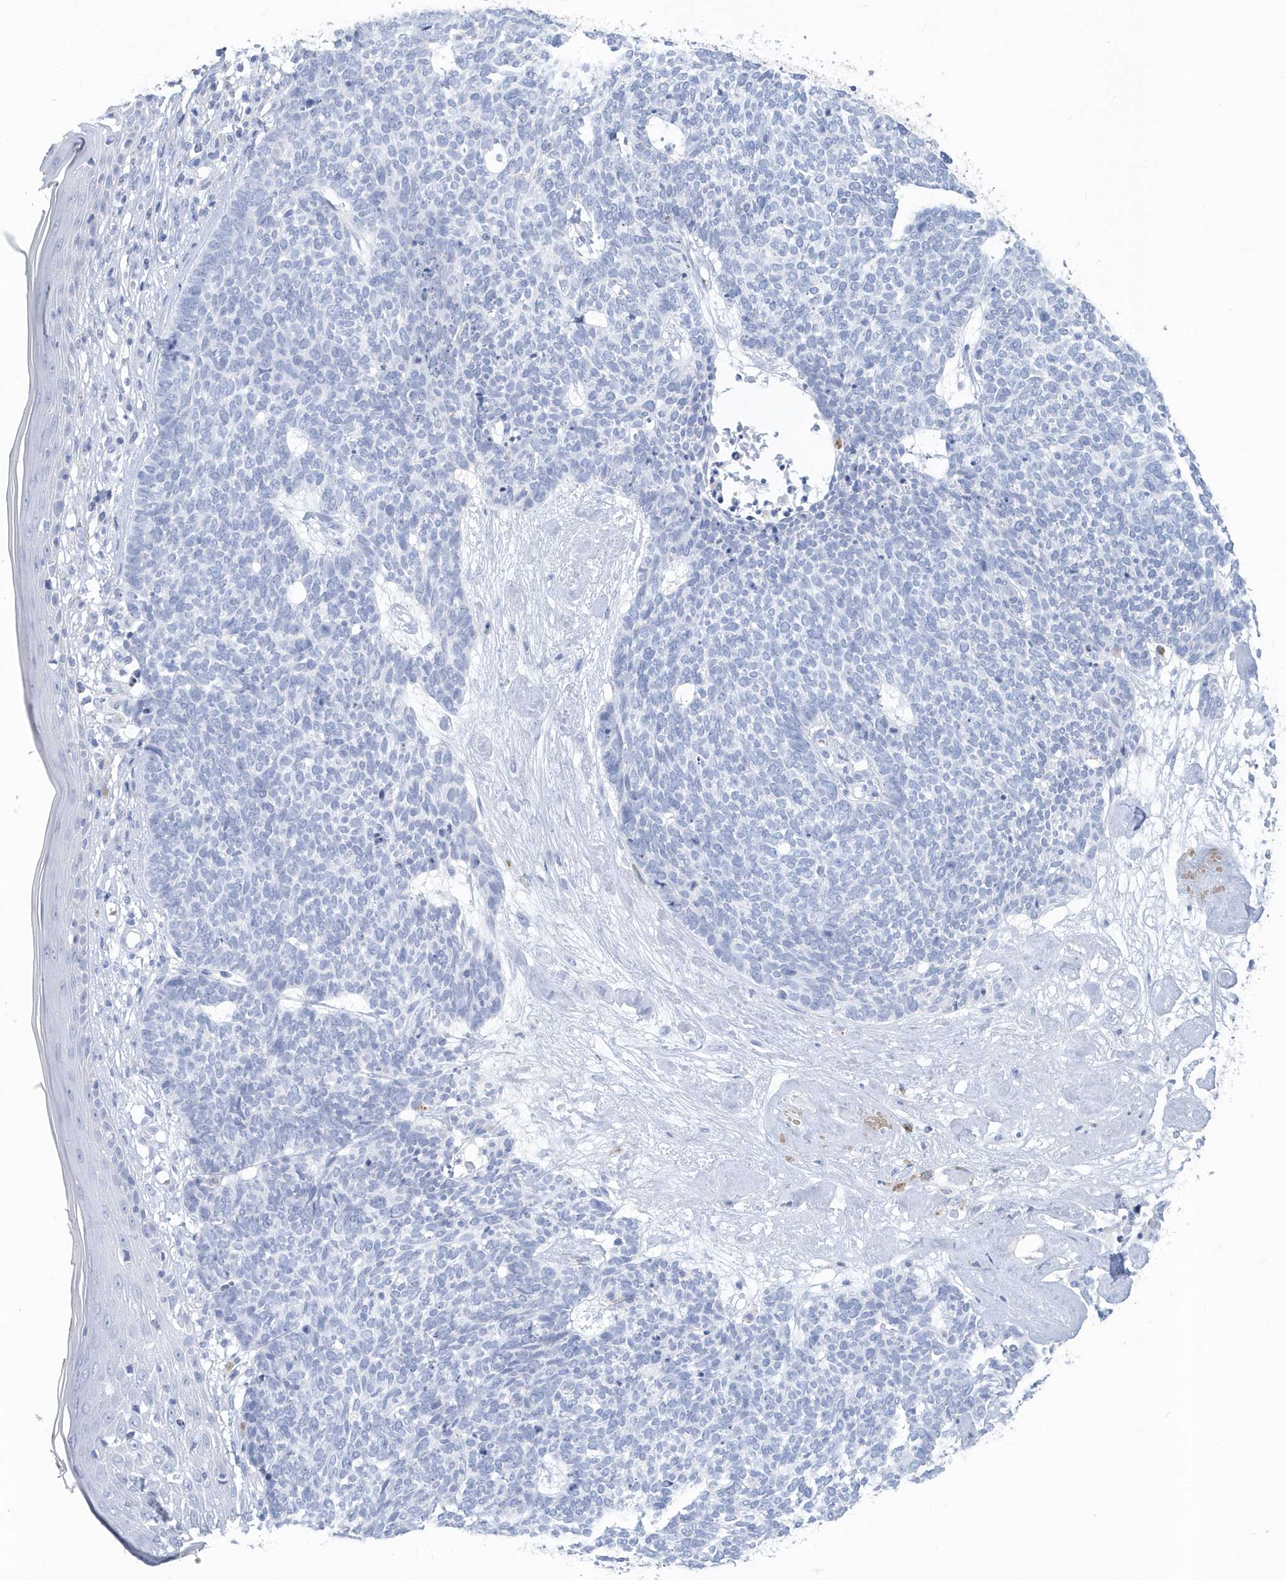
{"staining": {"intensity": "negative", "quantity": "none", "location": "none"}, "tissue": "skin cancer", "cell_type": "Tumor cells", "image_type": "cancer", "snomed": [{"axis": "morphology", "description": "Basal cell carcinoma"}, {"axis": "topography", "description": "Skin"}], "caption": "An immunohistochemistry (IHC) histopathology image of skin cancer is shown. There is no staining in tumor cells of skin cancer. (Brightfield microscopy of DAB (3,3'-diaminobenzidine) immunohistochemistry (IHC) at high magnification).", "gene": "HBA2", "patient": {"sex": "female", "age": 84}}